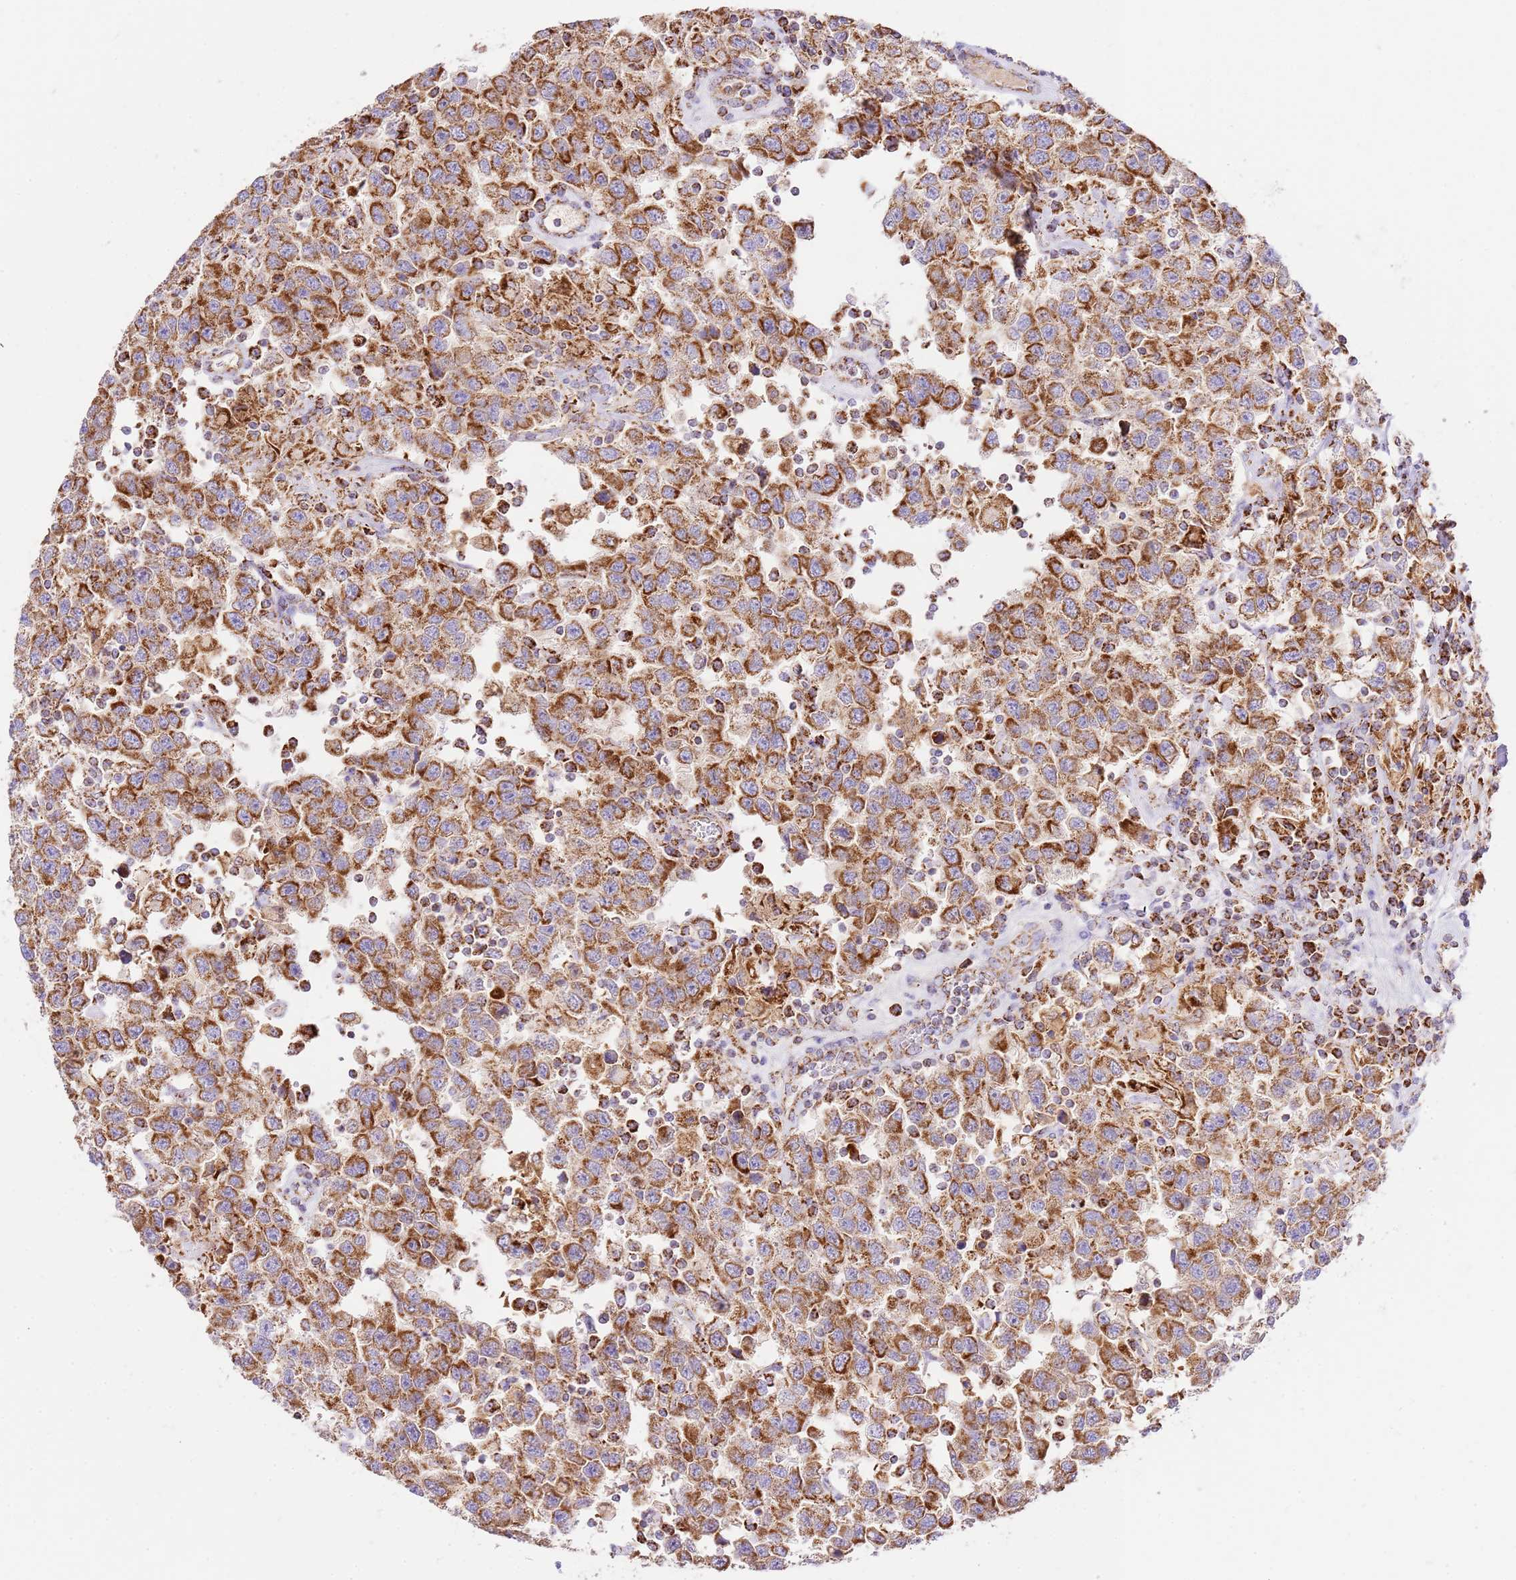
{"staining": {"intensity": "strong", "quantity": ">75%", "location": "cytoplasmic/membranous"}, "tissue": "testis cancer", "cell_type": "Tumor cells", "image_type": "cancer", "snomed": [{"axis": "morphology", "description": "Seminoma, NOS"}, {"axis": "topography", "description": "Testis"}], "caption": "Brown immunohistochemical staining in human seminoma (testis) reveals strong cytoplasmic/membranous expression in approximately >75% of tumor cells. The protein is shown in brown color, while the nuclei are stained blue.", "gene": "ZBTB39", "patient": {"sex": "male", "age": 41}}